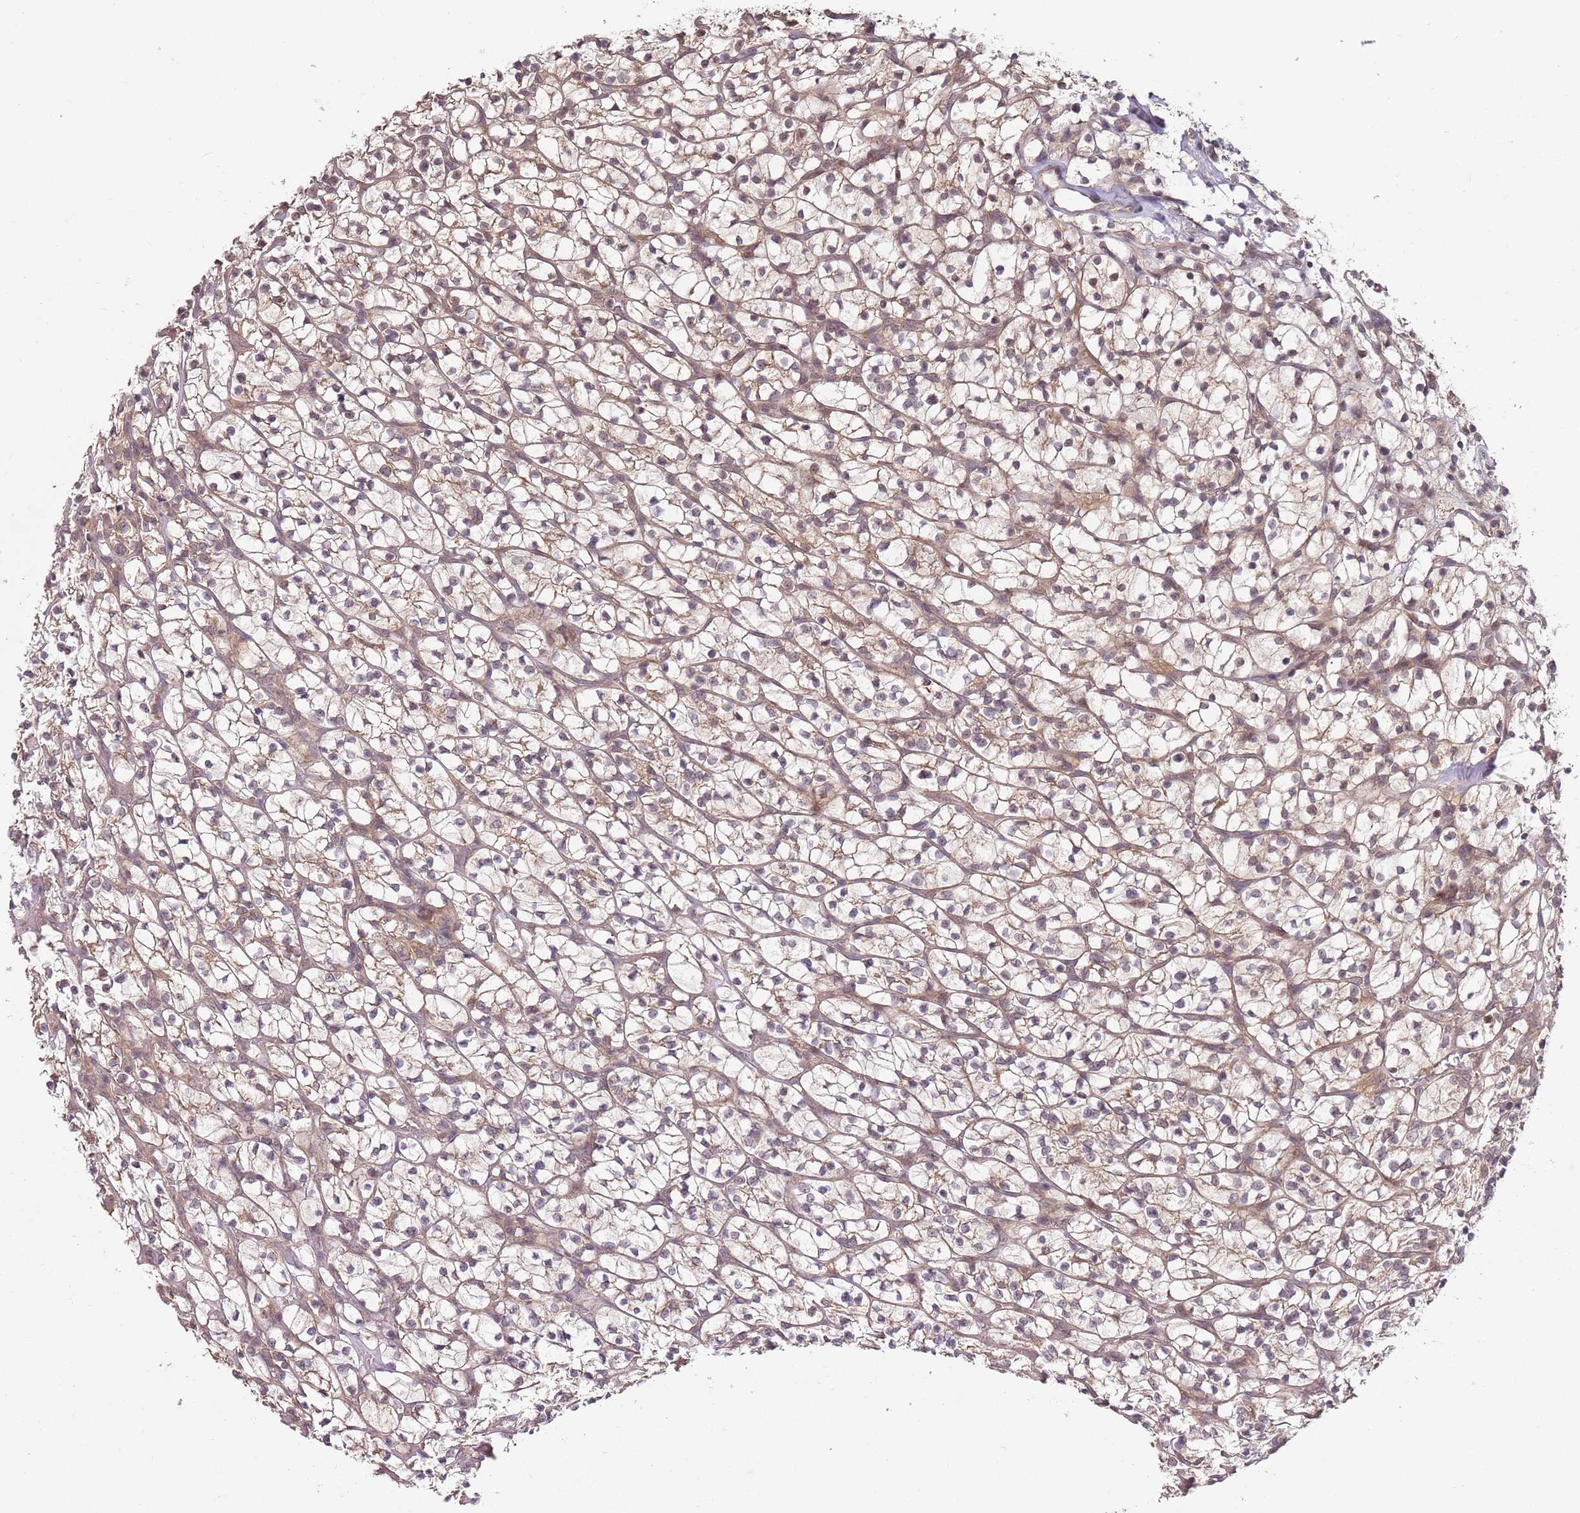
{"staining": {"intensity": "weak", "quantity": "25%-75%", "location": "cytoplasmic/membranous"}, "tissue": "renal cancer", "cell_type": "Tumor cells", "image_type": "cancer", "snomed": [{"axis": "morphology", "description": "Adenocarcinoma, NOS"}, {"axis": "topography", "description": "Kidney"}], "caption": "Immunohistochemical staining of human adenocarcinoma (renal) exhibits low levels of weak cytoplasmic/membranous expression in approximately 25%-75% of tumor cells. (IHC, brightfield microscopy, high magnification).", "gene": "LIN37", "patient": {"sex": "female", "age": 64}}